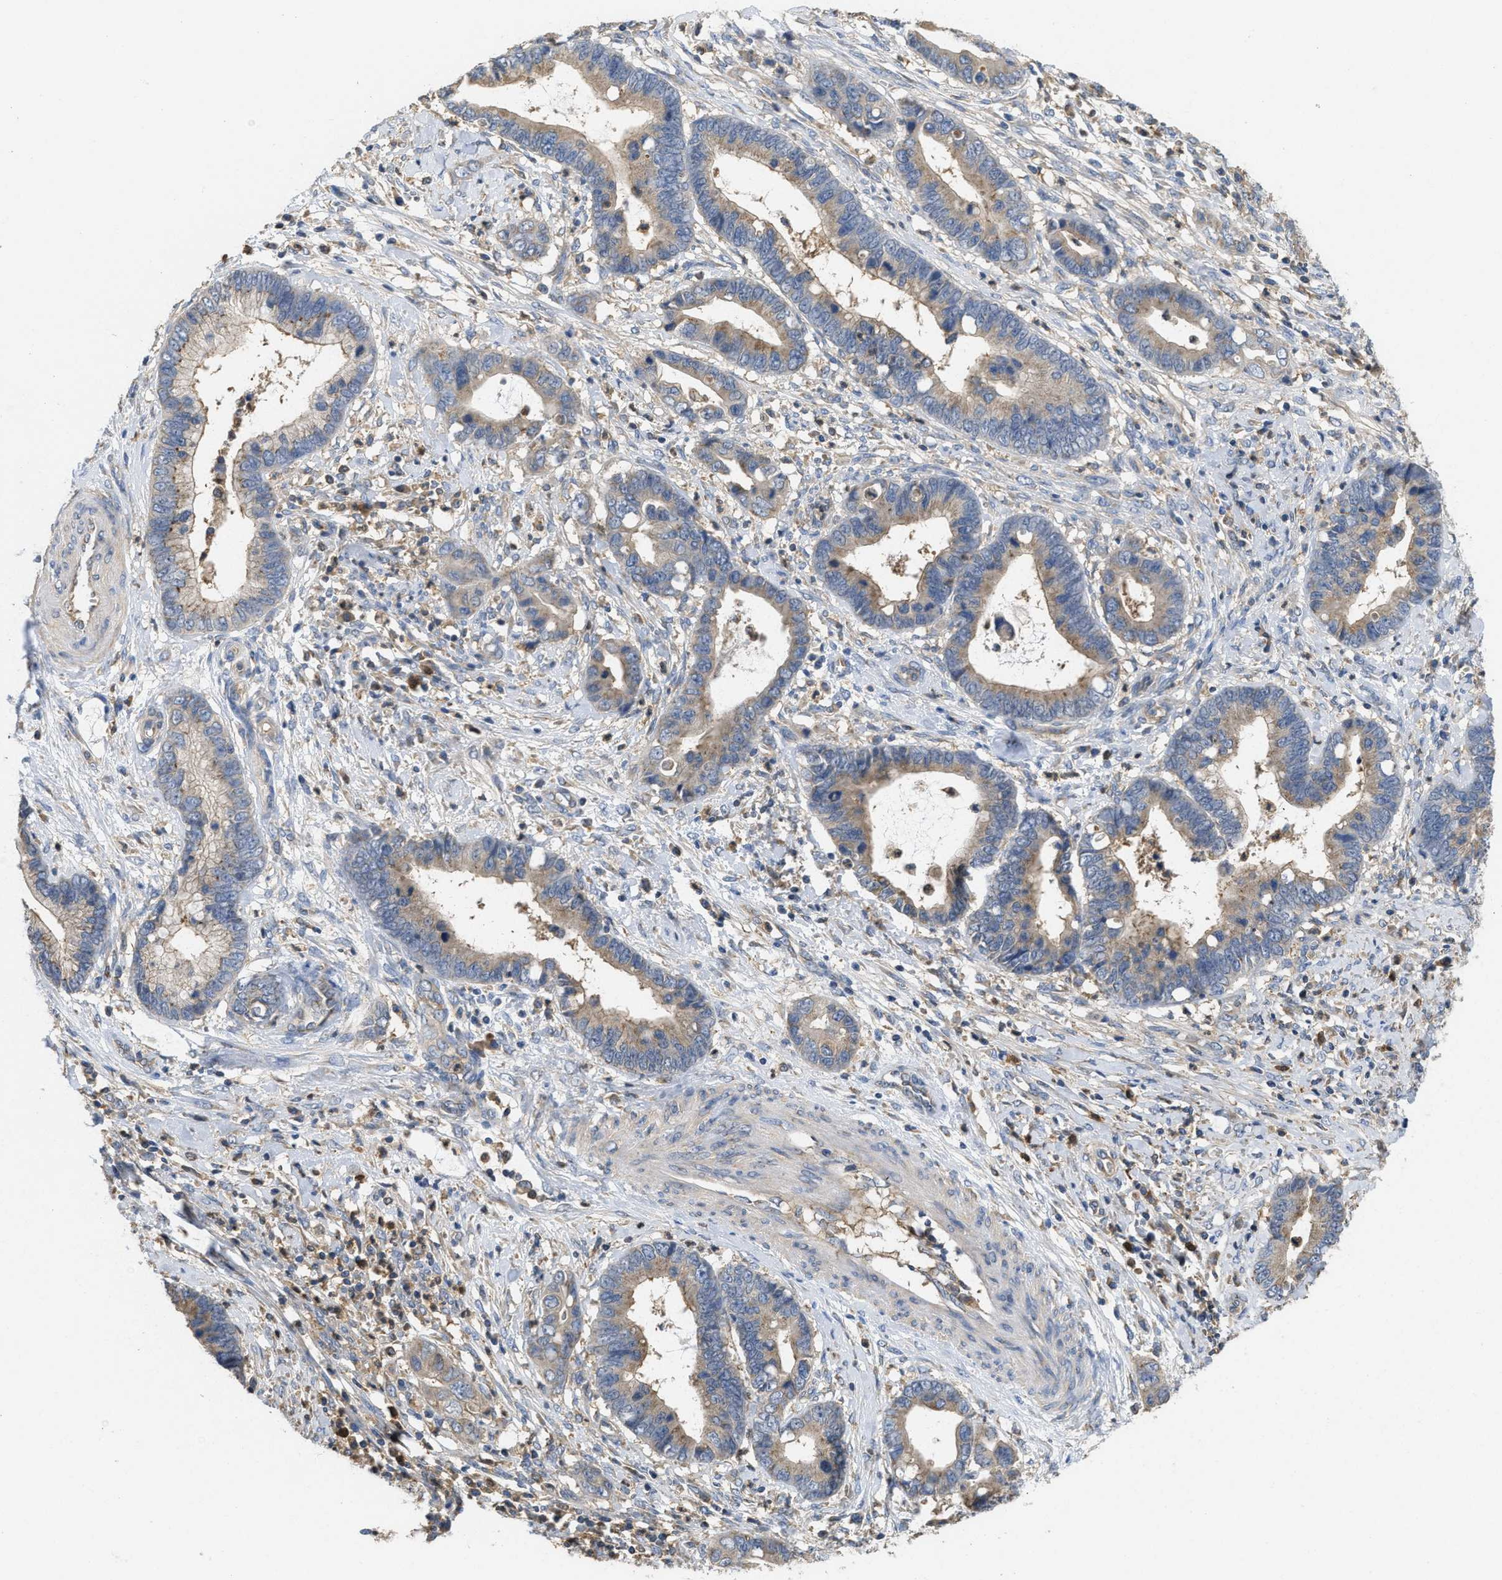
{"staining": {"intensity": "weak", "quantity": ">75%", "location": "cytoplasmic/membranous"}, "tissue": "cervical cancer", "cell_type": "Tumor cells", "image_type": "cancer", "snomed": [{"axis": "morphology", "description": "Adenocarcinoma, NOS"}, {"axis": "topography", "description": "Cervix"}], "caption": "A photomicrograph showing weak cytoplasmic/membranous staining in about >75% of tumor cells in adenocarcinoma (cervical), as visualized by brown immunohistochemical staining.", "gene": "RNF216", "patient": {"sex": "female", "age": 44}}